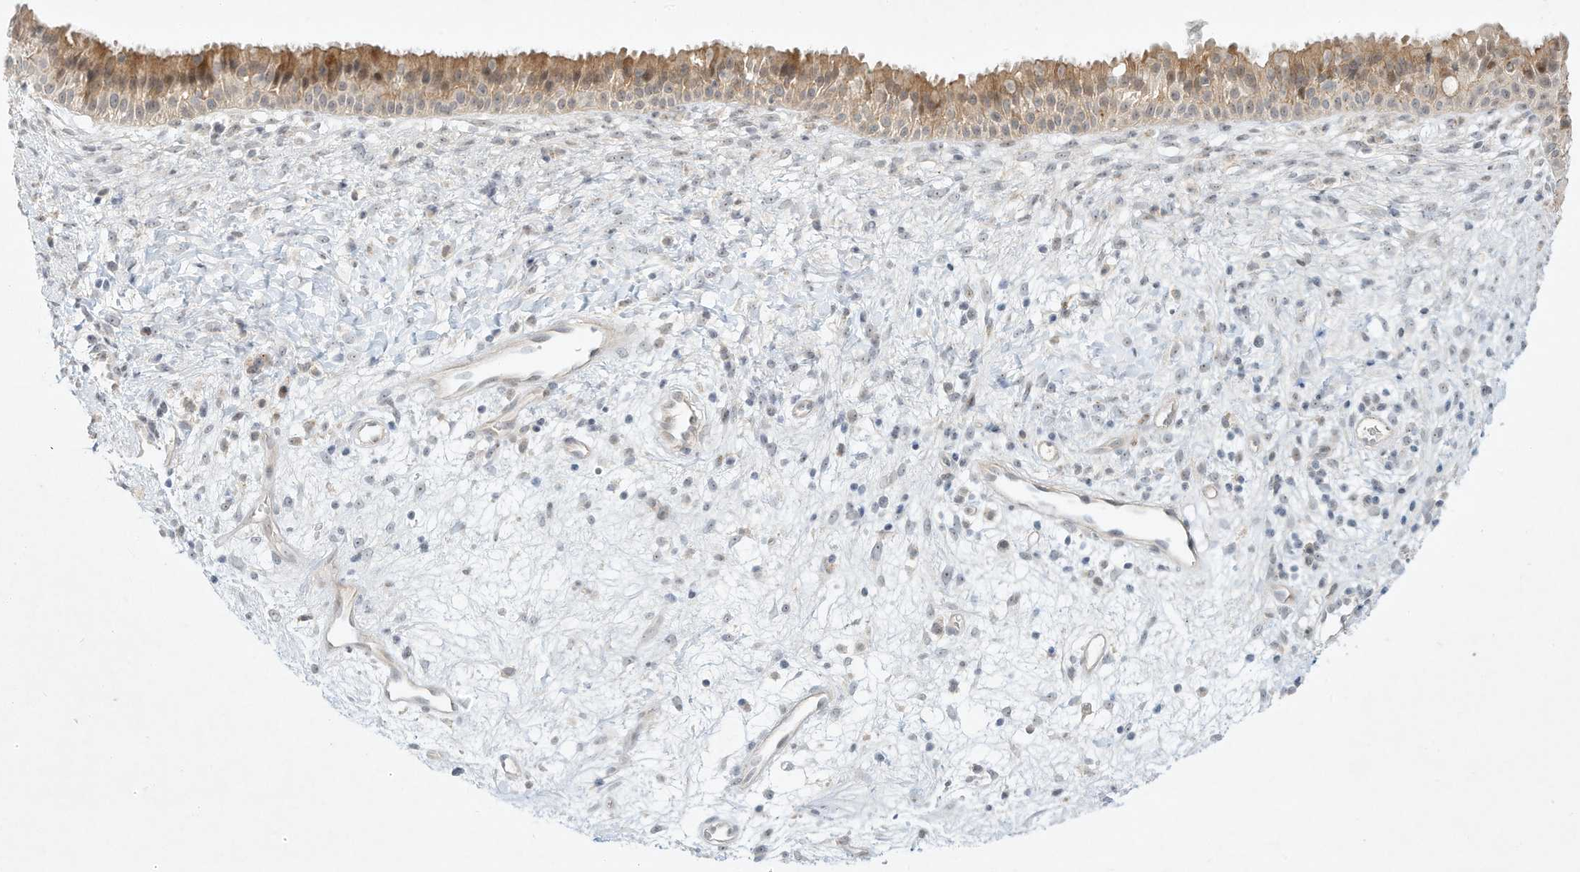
{"staining": {"intensity": "moderate", "quantity": ">75%", "location": "cytoplasmic/membranous"}, "tissue": "nasopharynx", "cell_type": "Respiratory epithelial cells", "image_type": "normal", "snomed": [{"axis": "morphology", "description": "Normal tissue, NOS"}, {"axis": "topography", "description": "Nasopharynx"}], "caption": "An IHC histopathology image of normal tissue is shown. Protein staining in brown labels moderate cytoplasmic/membranous positivity in nasopharynx within respiratory epithelial cells.", "gene": "PAK6", "patient": {"sex": "male", "age": 22}}